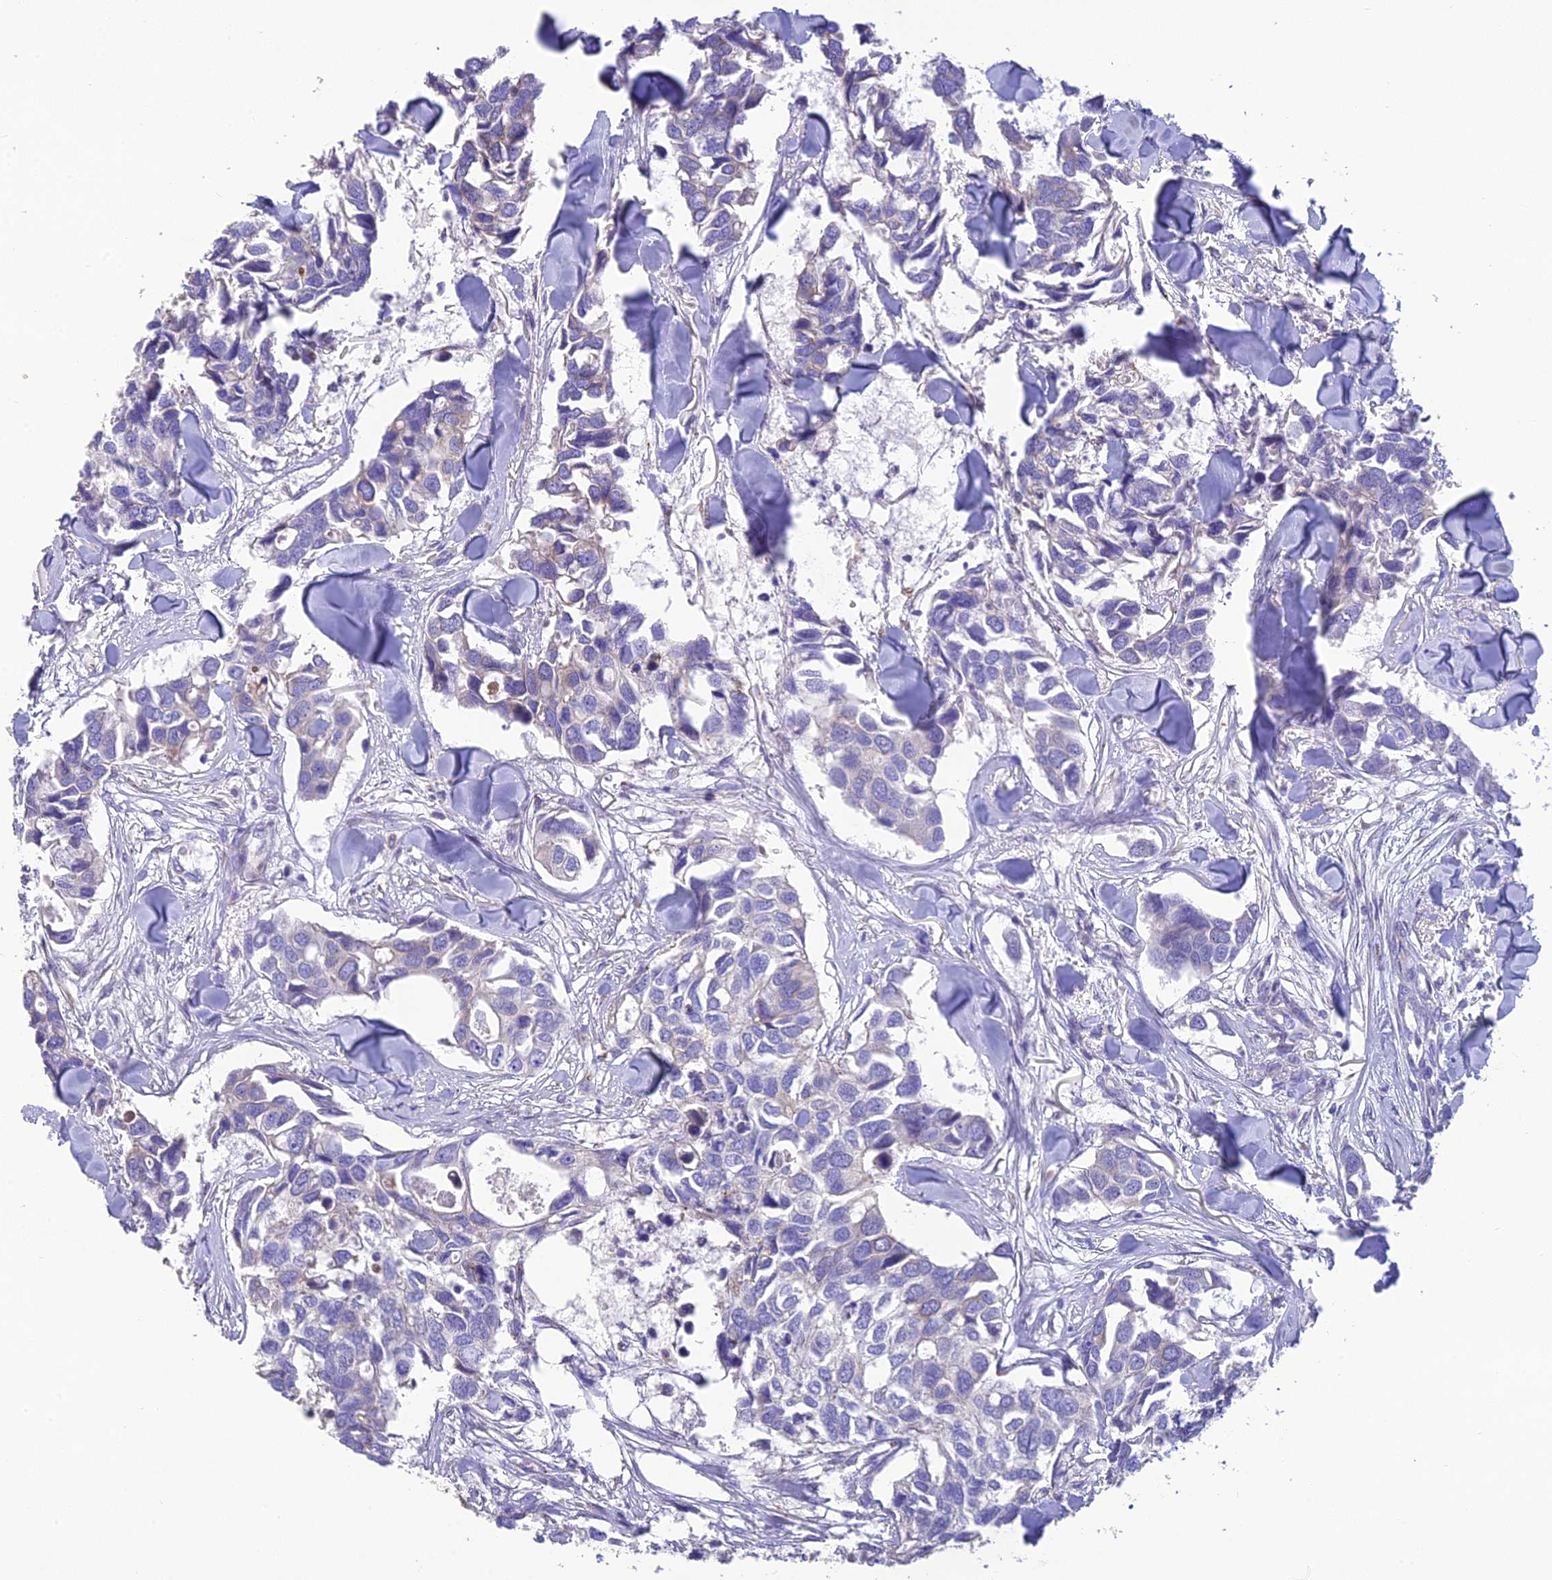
{"staining": {"intensity": "negative", "quantity": "none", "location": "none"}, "tissue": "breast cancer", "cell_type": "Tumor cells", "image_type": "cancer", "snomed": [{"axis": "morphology", "description": "Duct carcinoma"}, {"axis": "topography", "description": "Breast"}], "caption": "Breast infiltrating ductal carcinoma was stained to show a protein in brown. There is no significant staining in tumor cells. (DAB (3,3'-diaminobenzidine) immunohistochemistry with hematoxylin counter stain).", "gene": "HSD17B2", "patient": {"sex": "female", "age": 83}}